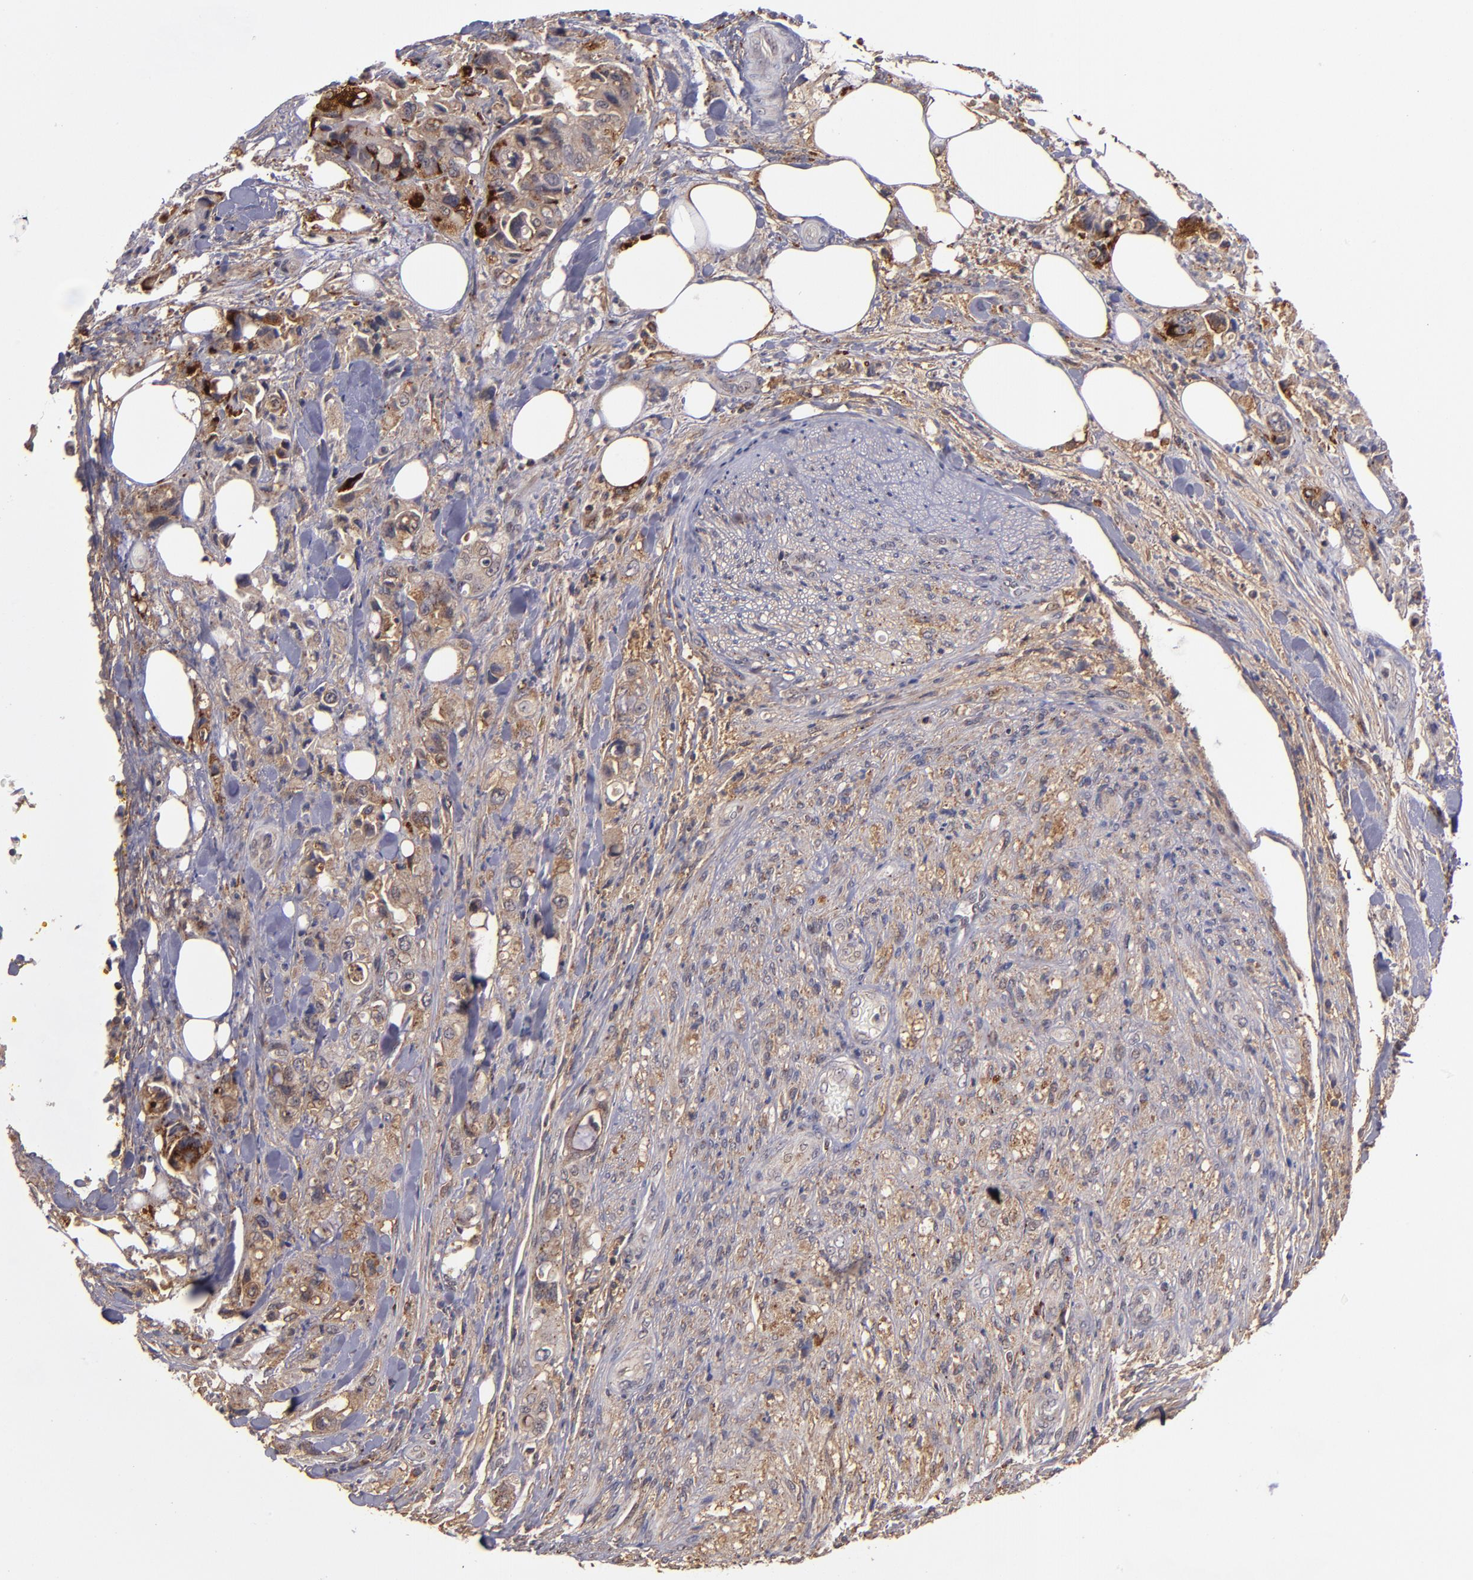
{"staining": {"intensity": "moderate", "quantity": "25%-75%", "location": "cytoplasmic/membranous"}, "tissue": "pancreatic cancer", "cell_type": "Tumor cells", "image_type": "cancer", "snomed": [{"axis": "morphology", "description": "Adenocarcinoma, NOS"}, {"axis": "topography", "description": "Pancreas"}], "caption": "Pancreatic cancer was stained to show a protein in brown. There is medium levels of moderate cytoplasmic/membranous positivity in about 25%-75% of tumor cells. (Brightfield microscopy of DAB IHC at high magnification).", "gene": "ZFYVE1", "patient": {"sex": "male", "age": 70}}